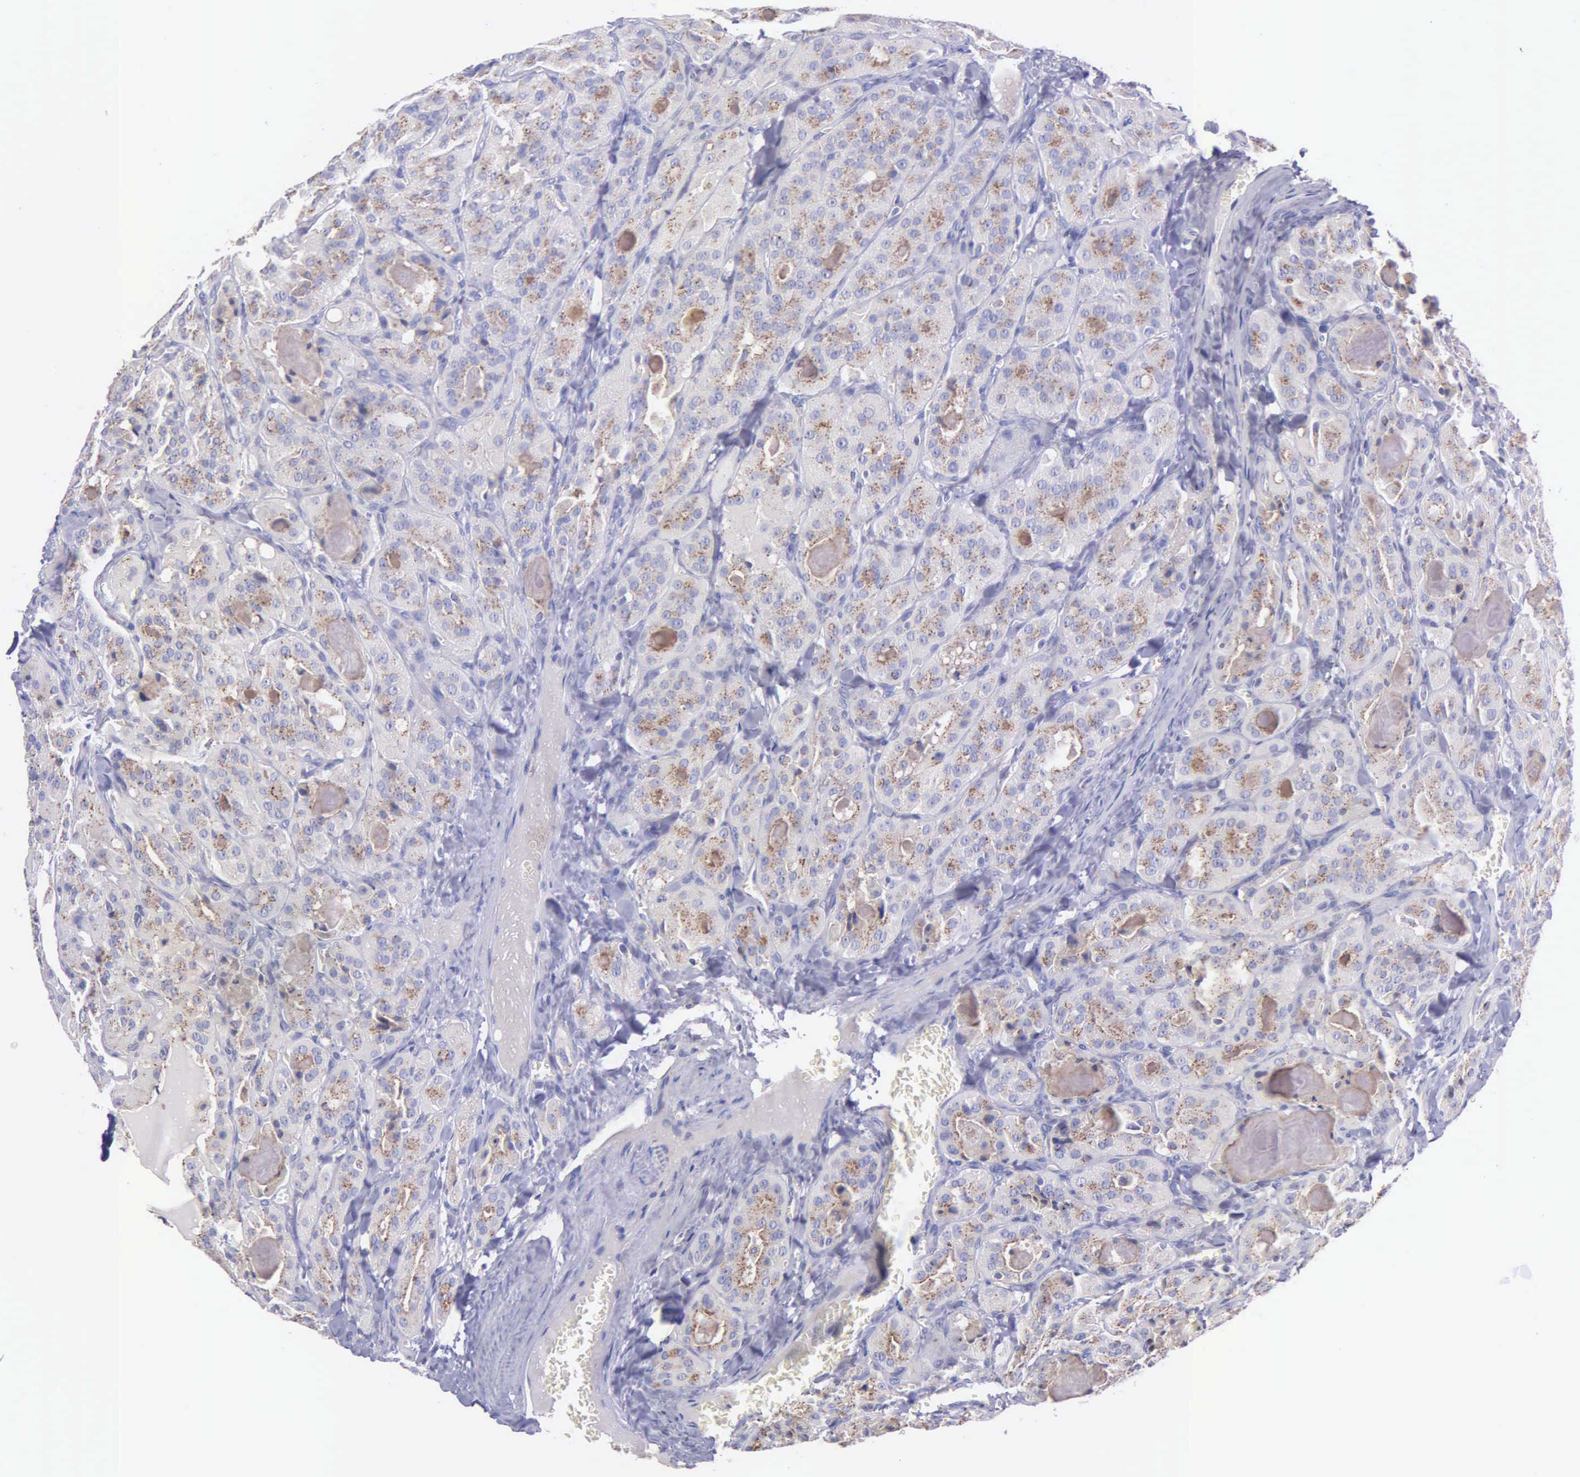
{"staining": {"intensity": "weak", "quantity": "25%-75%", "location": "cytoplasmic/membranous"}, "tissue": "thyroid cancer", "cell_type": "Tumor cells", "image_type": "cancer", "snomed": [{"axis": "morphology", "description": "Carcinoma, NOS"}, {"axis": "topography", "description": "Thyroid gland"}], "caption": "This photomicrograph shows thyroid cancer stained with immunohistochemistry to label a protein in brown. The cytoplasmic/membranous of tumor cells show weak positivity for the protein. Nuclei are counter-stained blue.", "gene": "MIA2", "patient": {"sex": "male", "age": 76}}